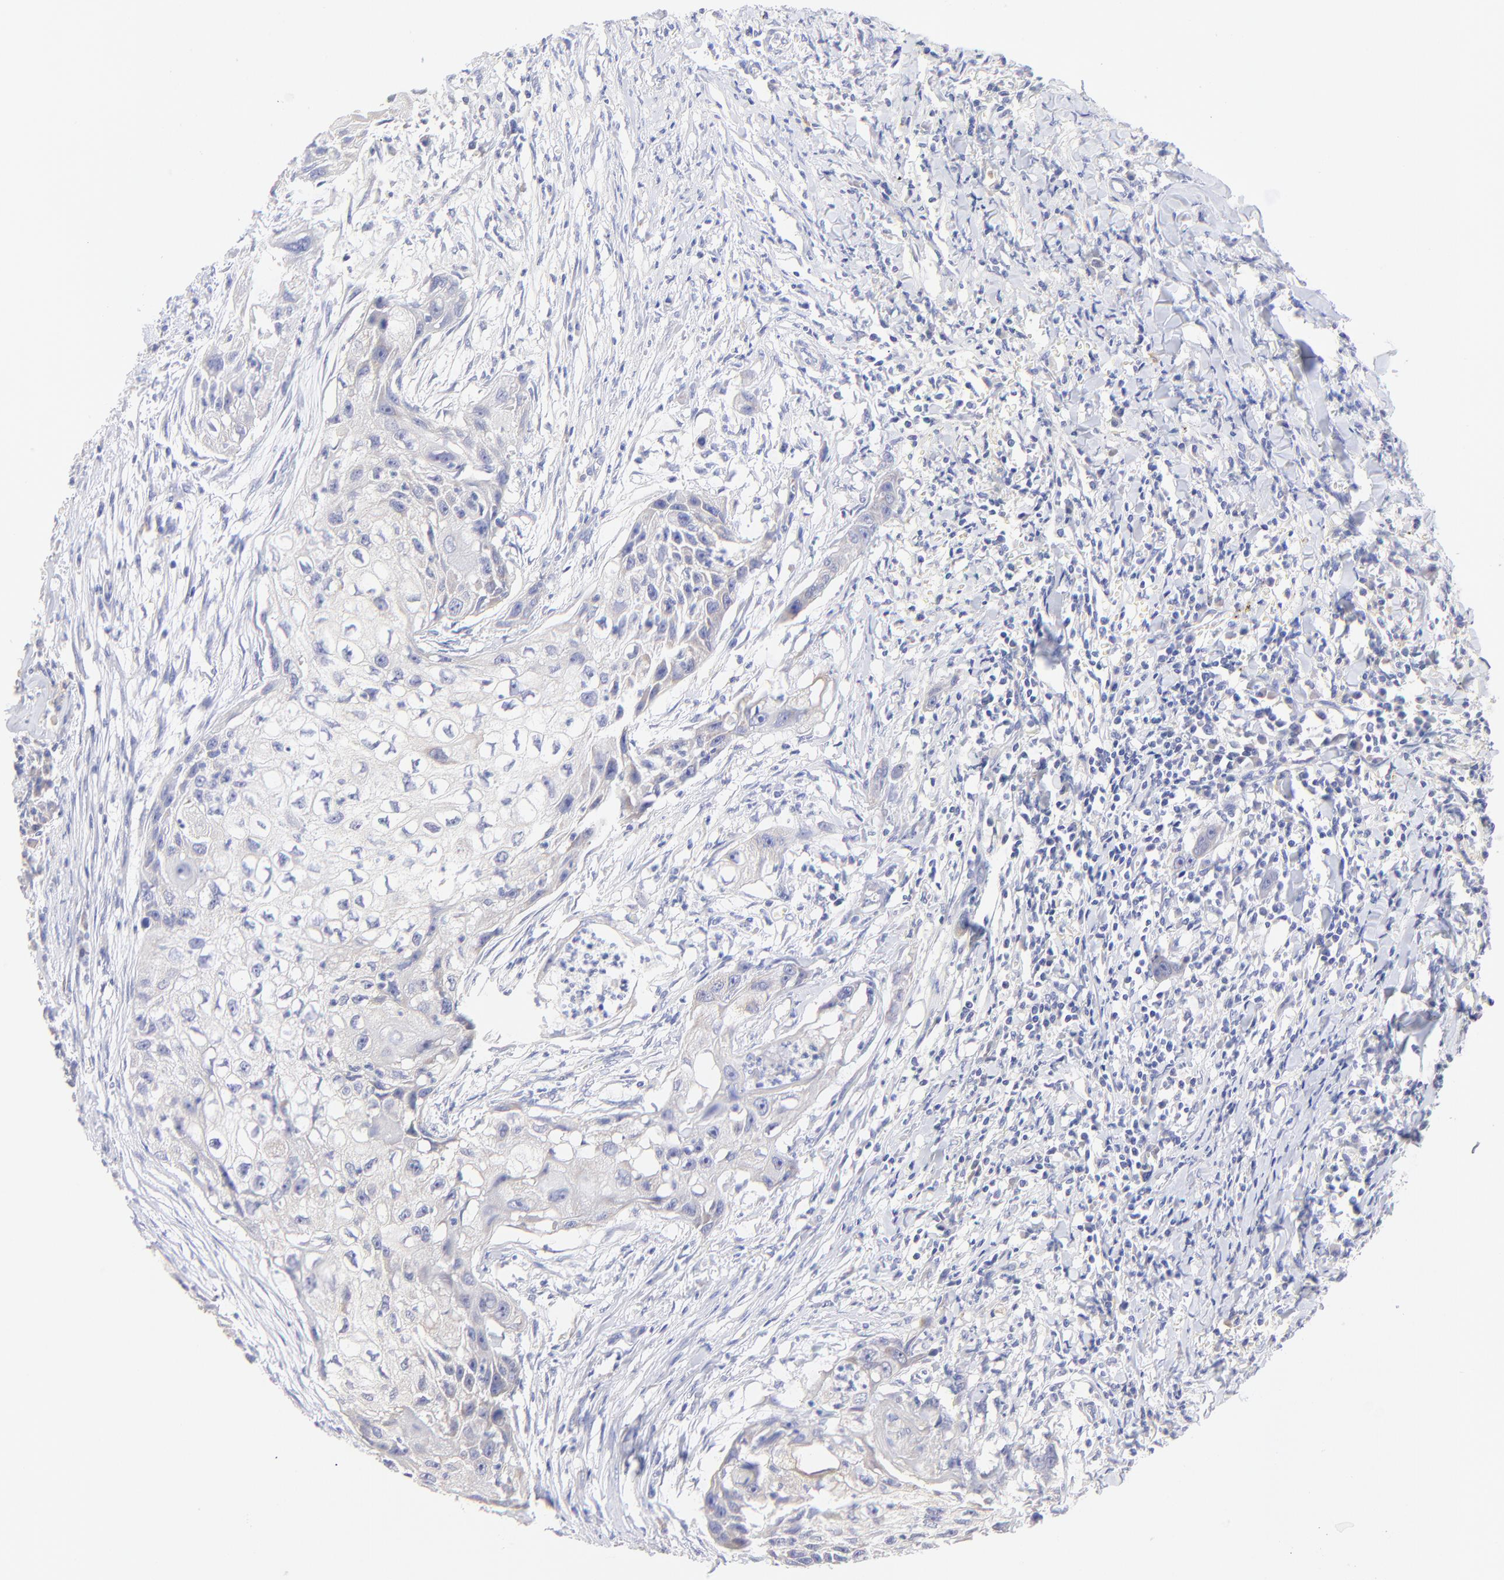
{"staining": {"intensity": "weak", "quantity": "<25%", "location": "cytoplasmic/membranous"}, "tissue": "head and neck cancer", "cell_type": "Tumor cells", "image_type": "cancer", "snomed": [{"axis": "morphology", "description": "Squamous cell carcinoma, NOS"}, {"axis": "topography", "description": "Head-Neck"}], "caption": "There is no significant positivity in tumor cells of head and neck squamous cell carcinoma.", "gene": "EBP", "patient": {"sex": "male", "age": 64}}